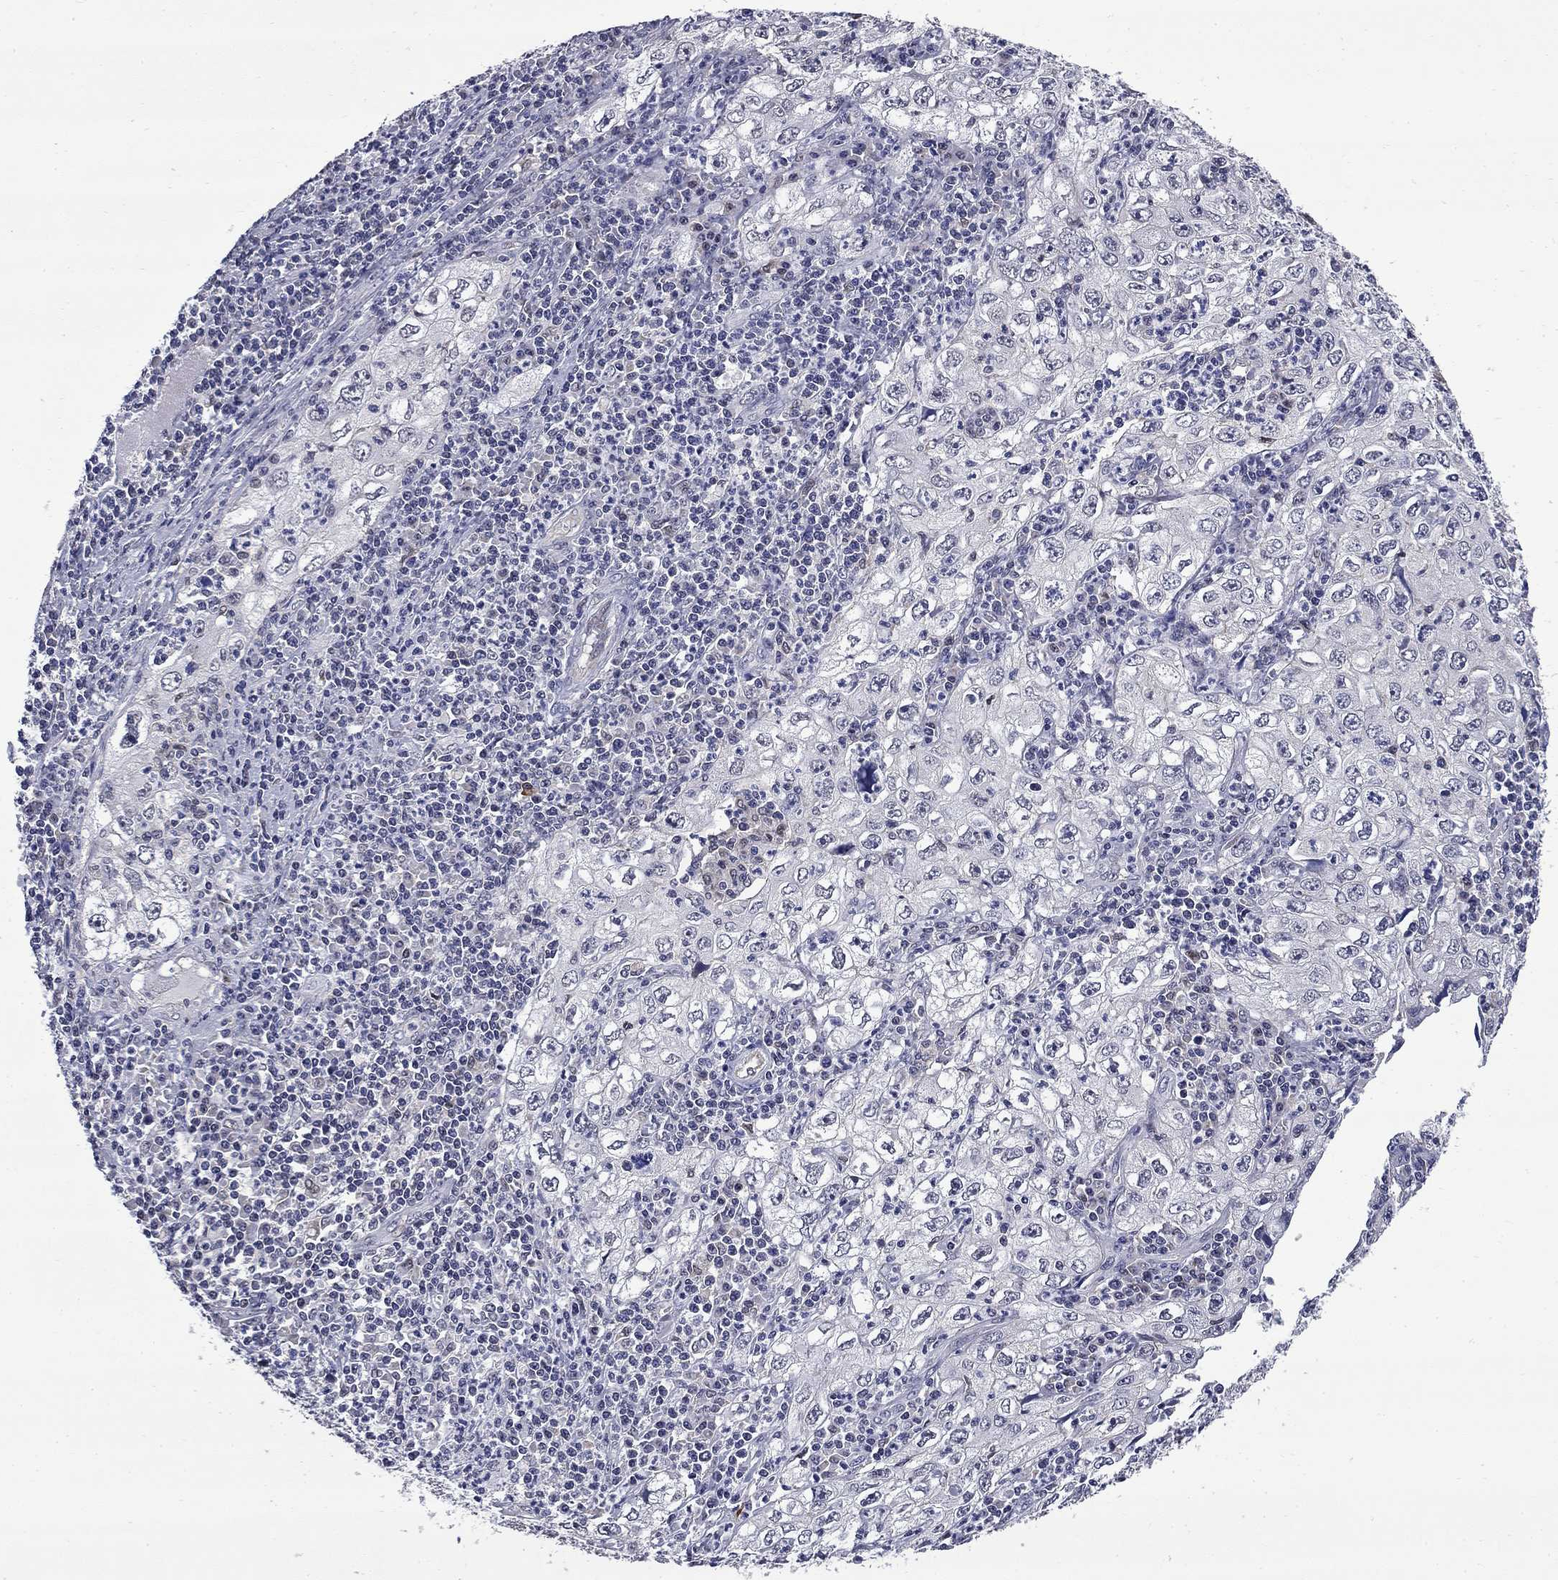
{"staining": {"intensity": "negative", "quantity": "none", "location": "none"}, "tissue": "cervical cancer", "cell_type": "Tumor cells", "image_type": "cancer", "snomed": [{"axis": "morphology", "description": "Squamous cell carcinoma, NOS"}, {"axis": "topography", "description": "Cervix"}], "caption": "DAB (3,3'-diaminobenzidine) immunohistochemical staining of cervical cancer shows no significant staining in tumor cells.", "gene": "HTR4", "patient": {"sex": "female", "age": 24}}